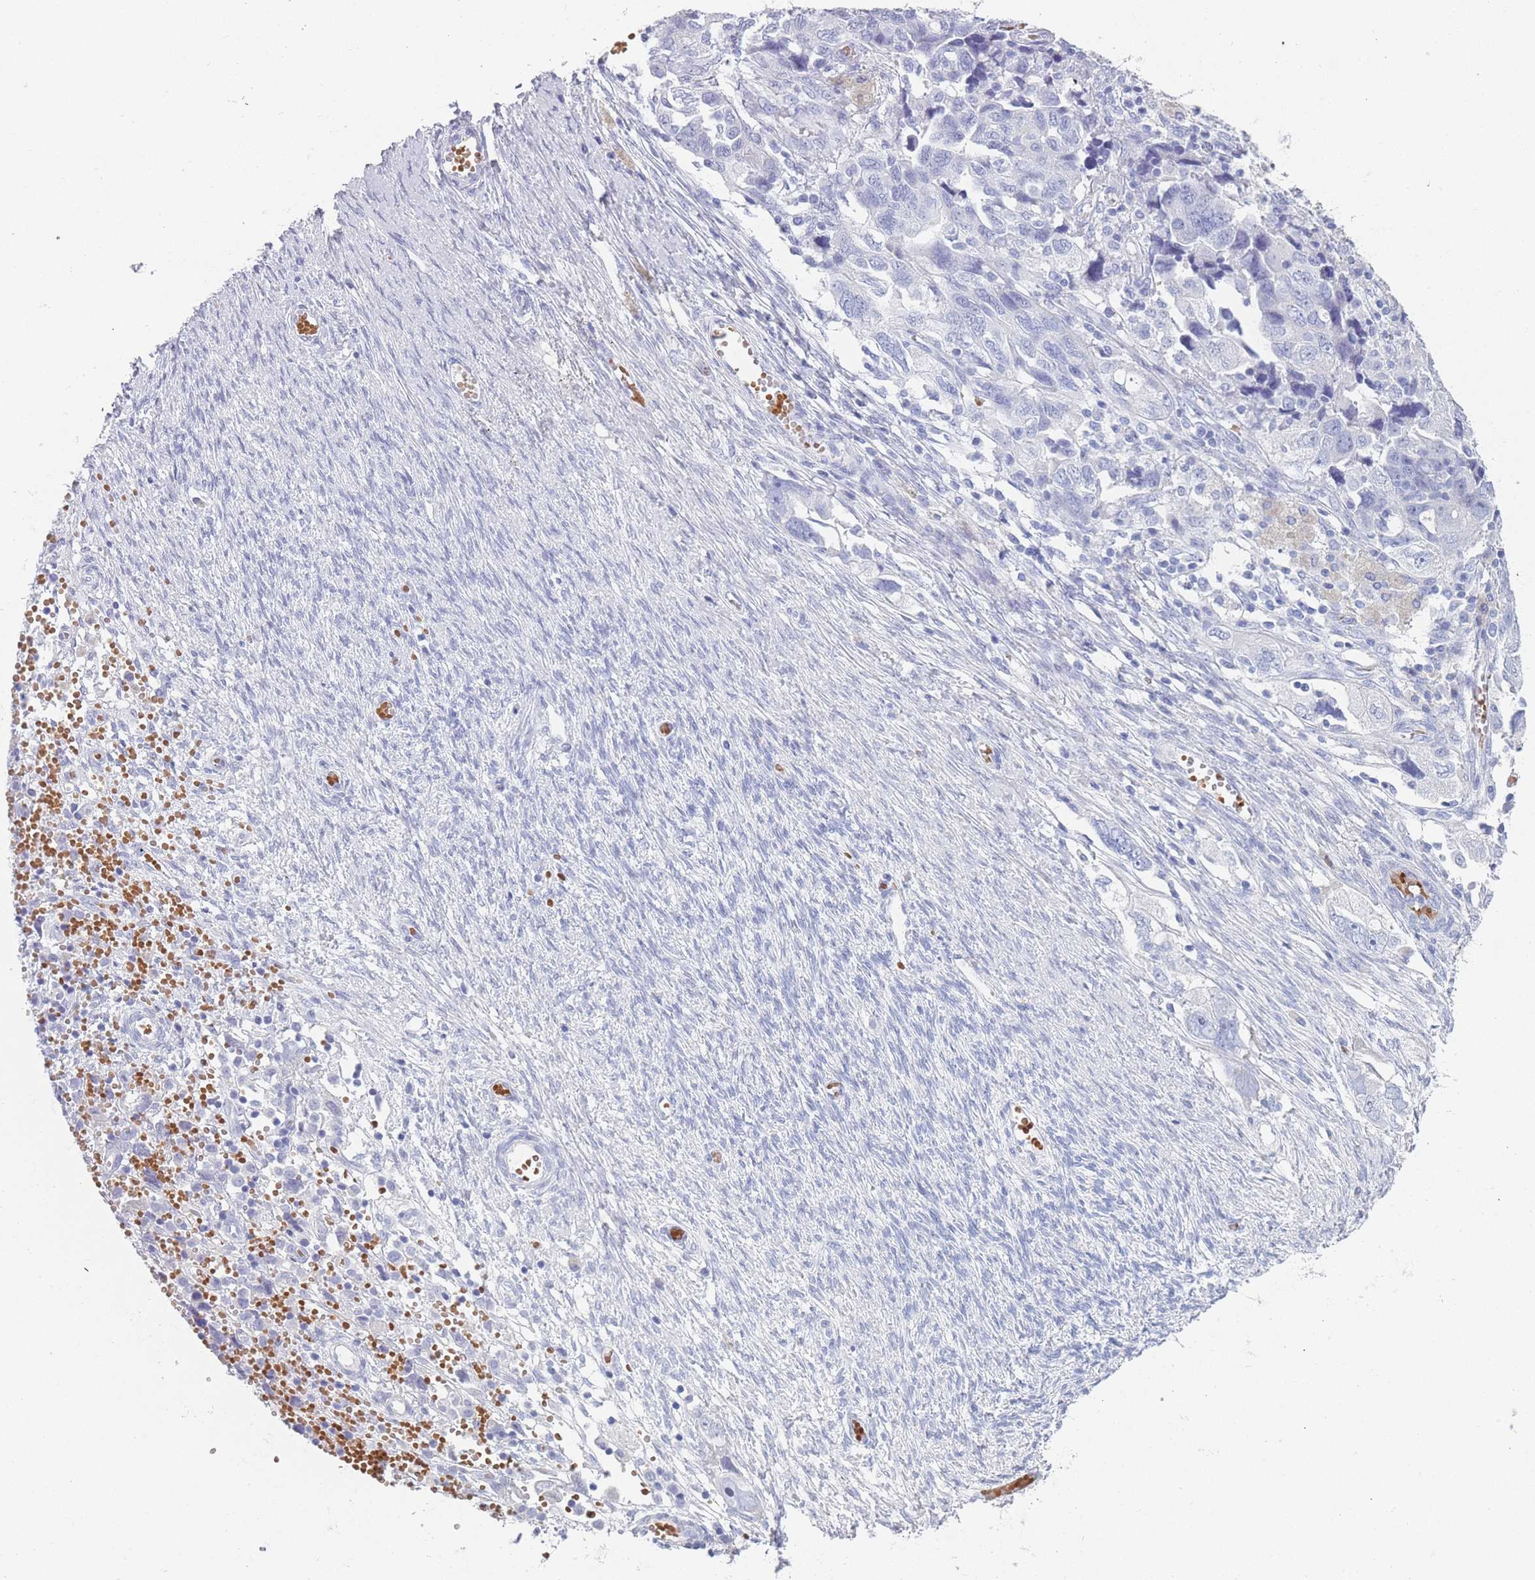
{"staining": {"intensity": "negative", "quantity": "none", "location": "none"}, "tissue": "ovarian cancer", "cell_type": "Tumor cells", "image_type": "cancer", "snomed": [{"axis": "morphology", "description": "Carcinoma, NOS"}, {"axis": "morphology", "description": "Cystadenocarcinoma, serous, NOS"}, {"axis": "topography", "description": "Ovary"}], "caption": "Photomicrograph shows no protein staining in tumor cells of ovarian cancer tissue.", "gene": "OR5D16", "patient": {"sex": "female", "age": 69}}